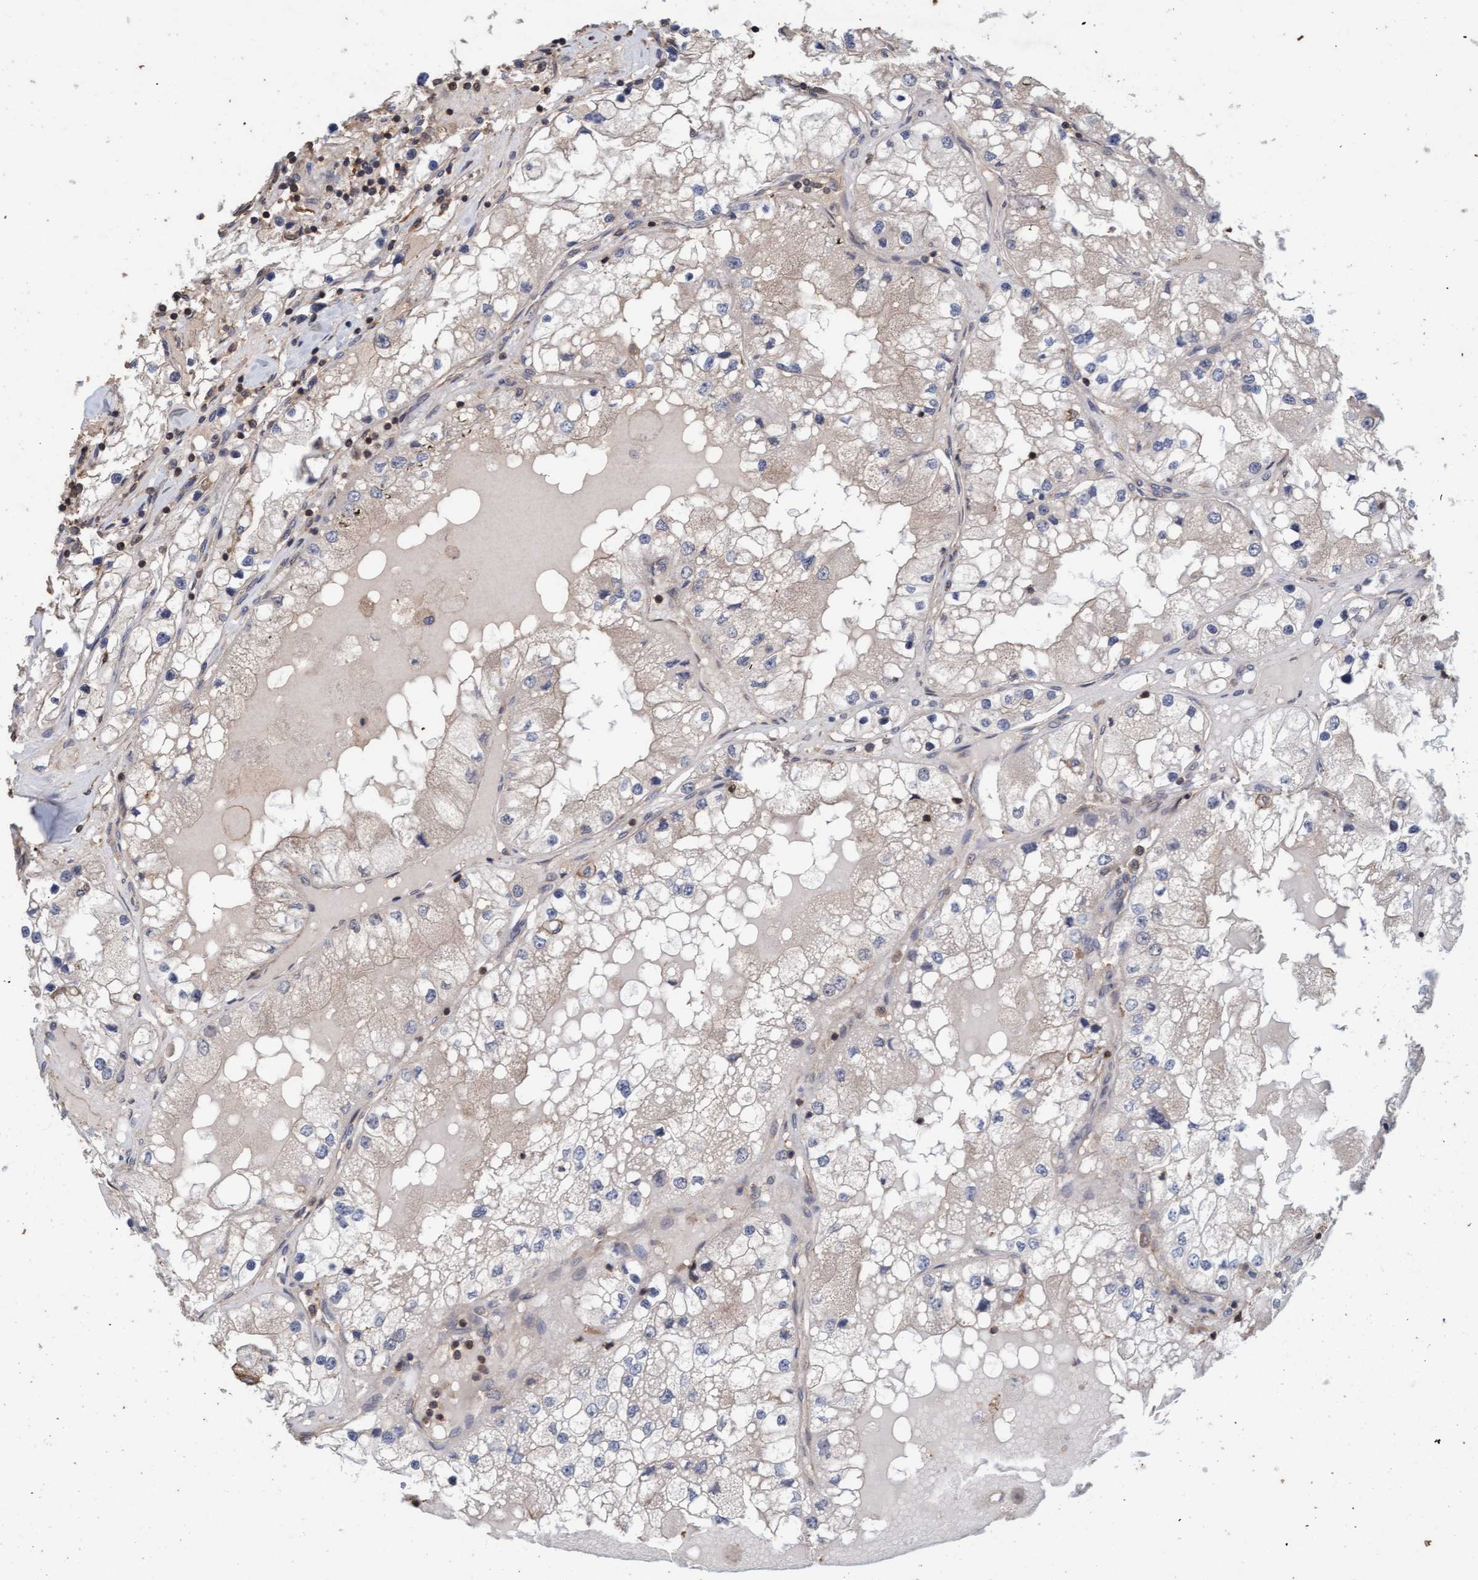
{"staining": {"intensity": "negative", "quantity": "none", "location": "none"}, "tissue": "renal cancer", "cell_type": "Tumor cells", "image_type": "cancer", "snomed": [{"axis": "morphology", "description": "Adenocarcinoma, NOS"}, {"axis": "topography", "description": "Kidney"}], "caption": "Tumor cells are negative for brown protein staining in renal adenocarcinoma. (DAB (3,3'-diaminobenzidine) immunohistochemistry, high magnification).", "gene": "FXR2", "patient": {"sex": "male", "age": 68}}